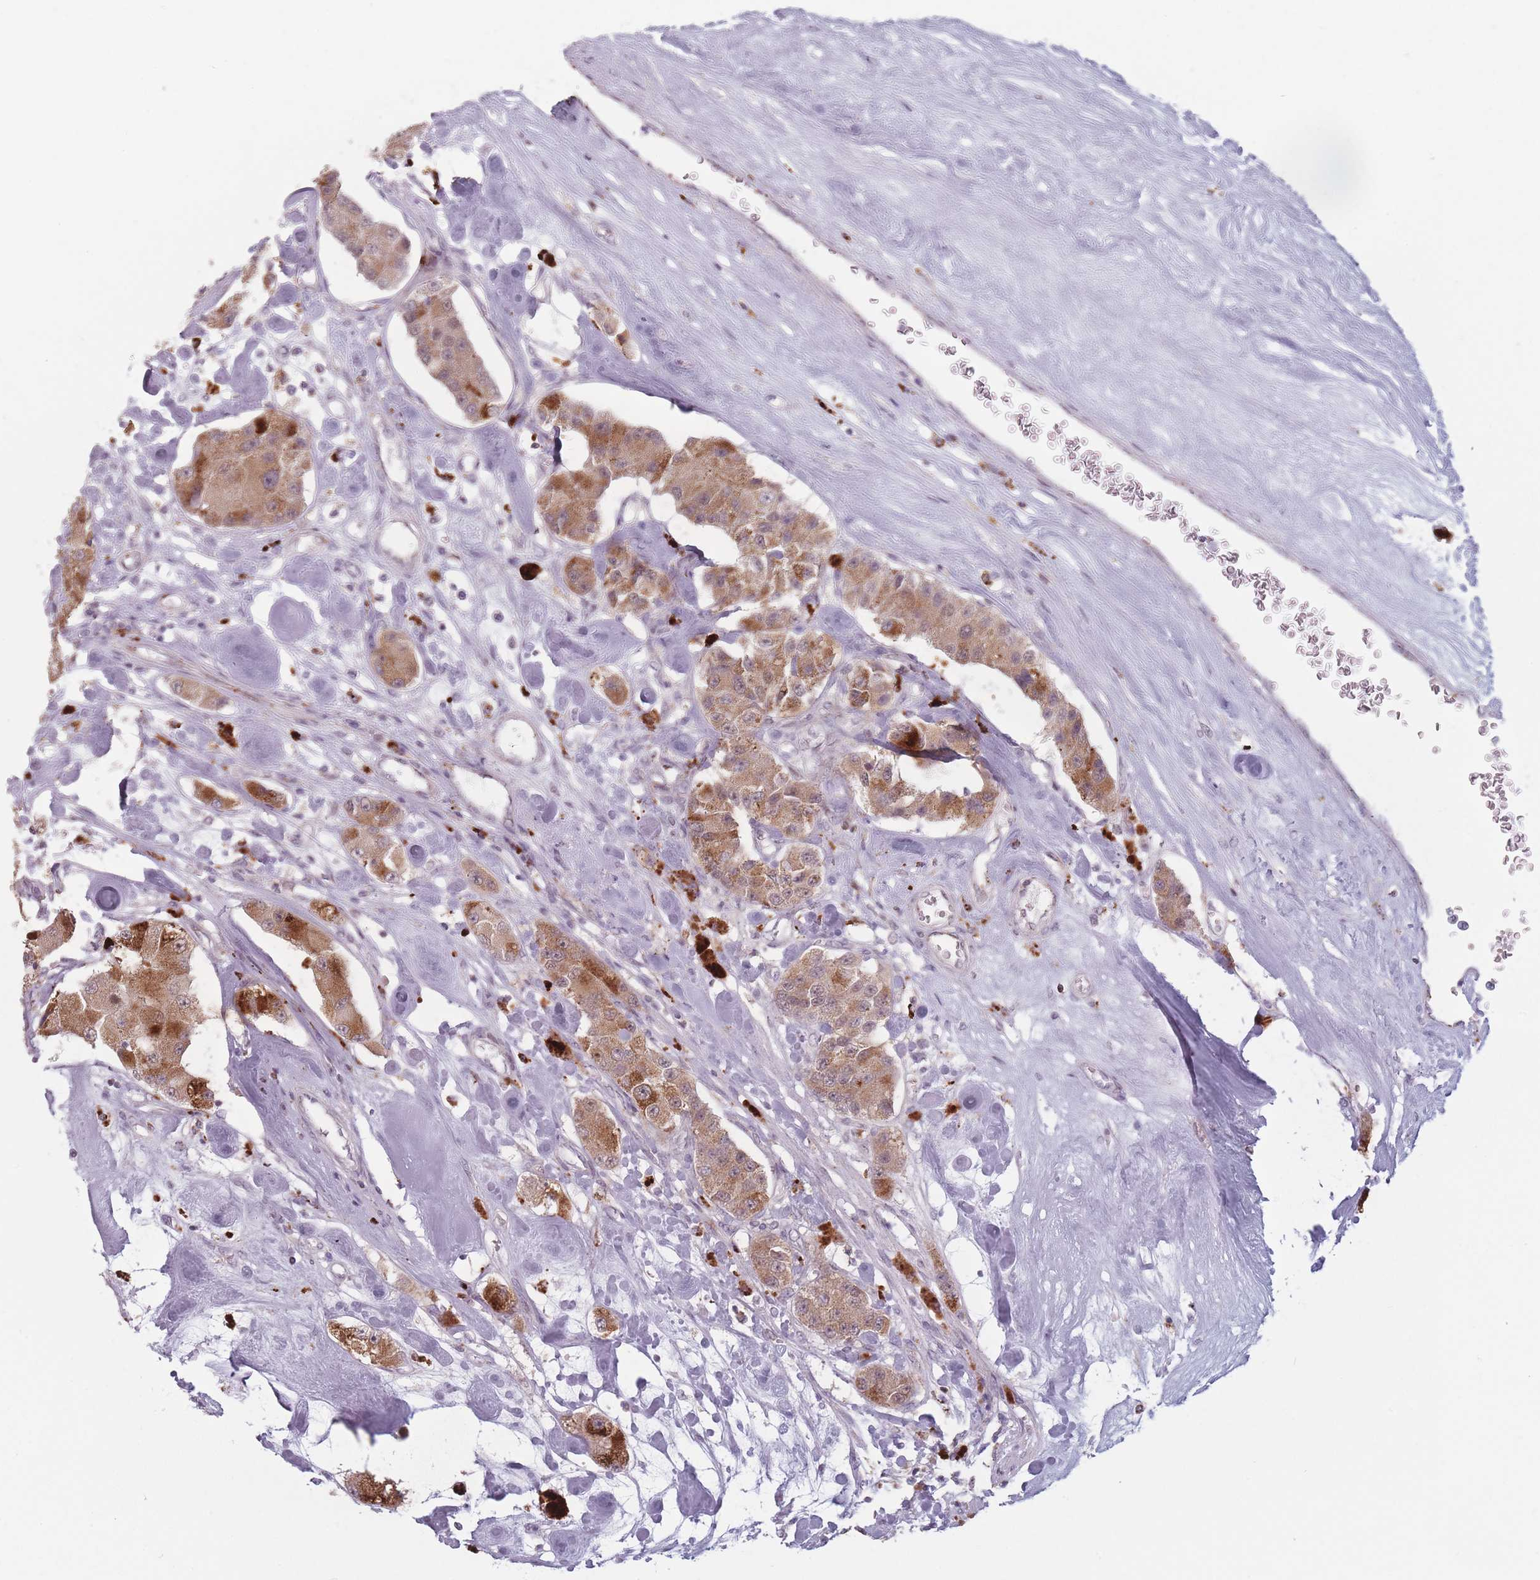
{"staining": {"intensity": "moderate", "quantity": ">75%", "location": "cytoplasmic/membranous"}, "tissue": "carcinoid", "cell_type": "Tumor cells", "image_type": "cancer", "snomed": [{"axis": "morphology", "description": "Carcinoid, malignant, NOS"}, {"axis": "topography", "description": "Pancreas"}], "caption": "About >75% of tumor cells in carcinoid demonstrate moderate cytoplasmic/membranous protein expression as visualized by brown immunohistochemical staining.", "gene": "OR10C1", "patient": {"sex": "male", "age": 41}}